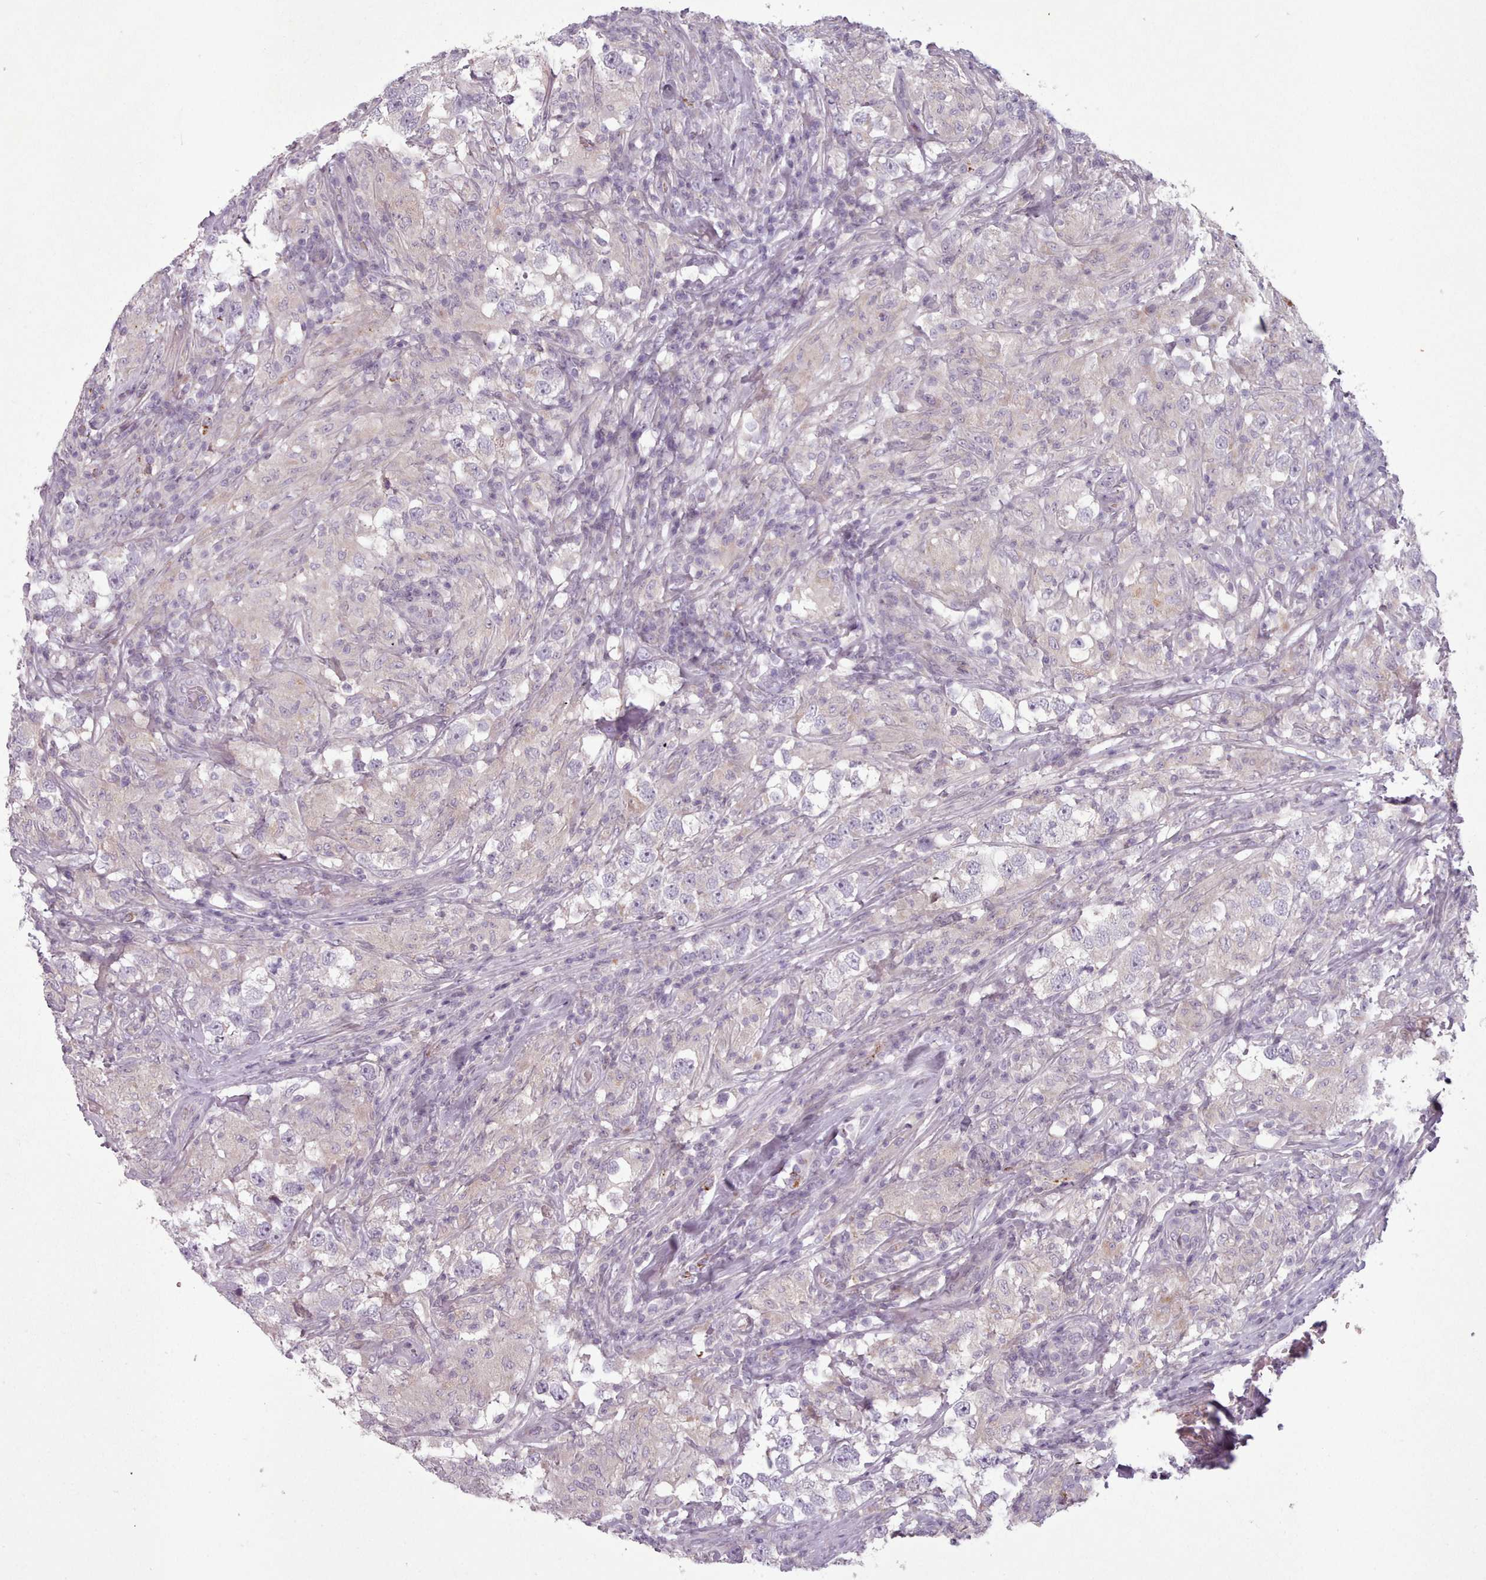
{"staining": {"intensity": "negative", "quantity": "none", "location": "none"}, "tissue": "testis cancer", "cell_type": "Tumor cells", "image_type": "cancer", "snomed": [{"axis": "morphology", "description": "Seminoma, NOS"}, {"axis": "topography", "description": "Testis"}], "caption": "Immunohistochemistry histopathology image of human testis cancer (seminoma) stained for a protein (brown), which shows no expression in tumor cells.", "gene": "LAPTM5", "patient": {"sex": "male", "age": 46}}